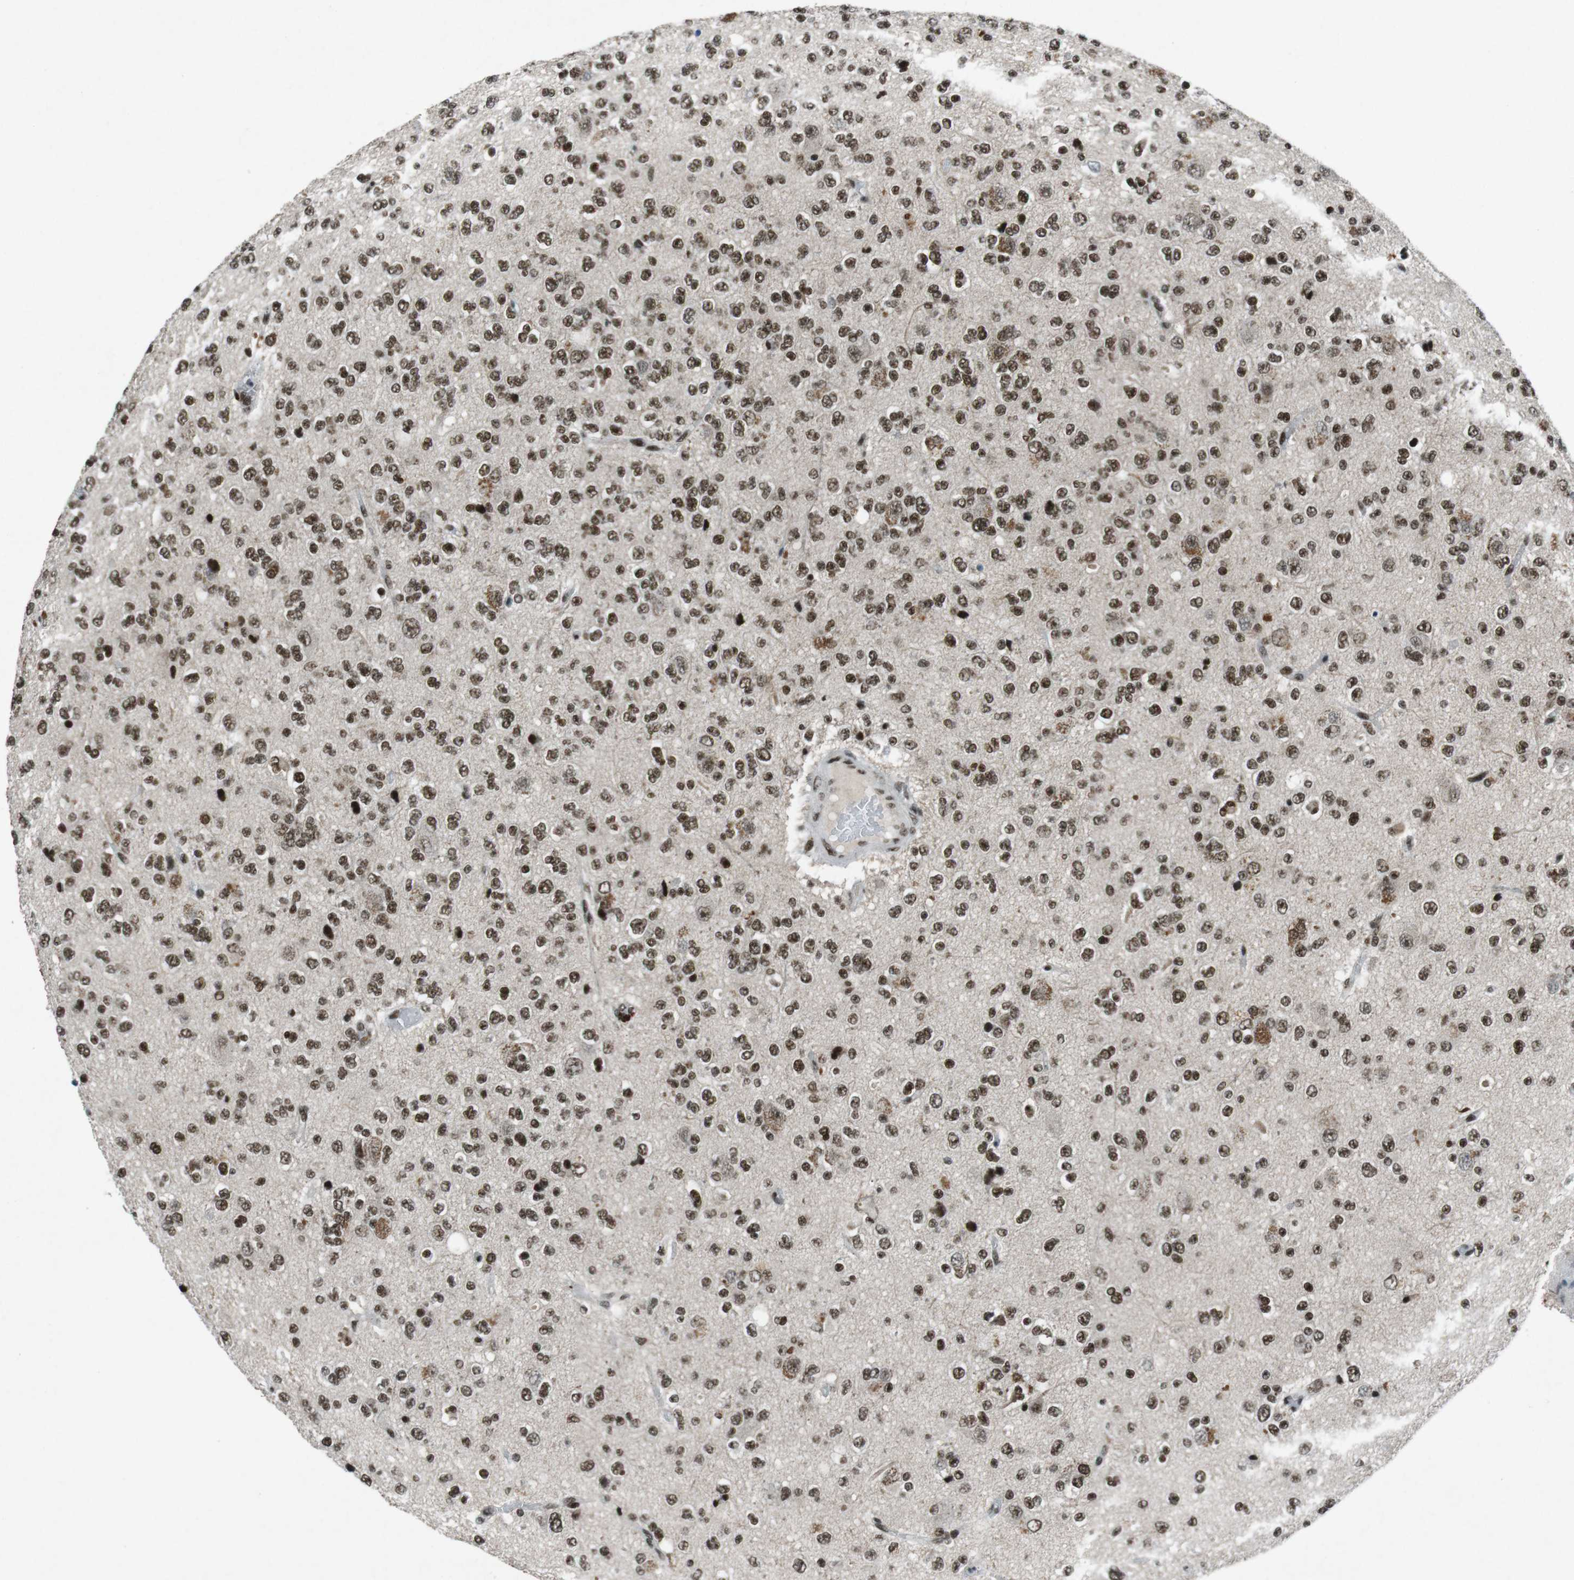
{"staining": {"intensity": "strong", "quantity": ">75%", "location": "nuclear"}, "tissue": "glioma", "cell_type": "Tumor cells", "image_type": "cancer", "snomed": [{"axis": "morphology", "description": "Glioma, malignant, High grade"}, {"axis": "topography", "description": "pancreas cauda"}], "caption": "Human glioma stained for a protein (brown) displays strong nuclear positive staining in approximately >75% of tumor cells.", "gene": "TAF1", "patient": {"sex": "male", "age": 60}}